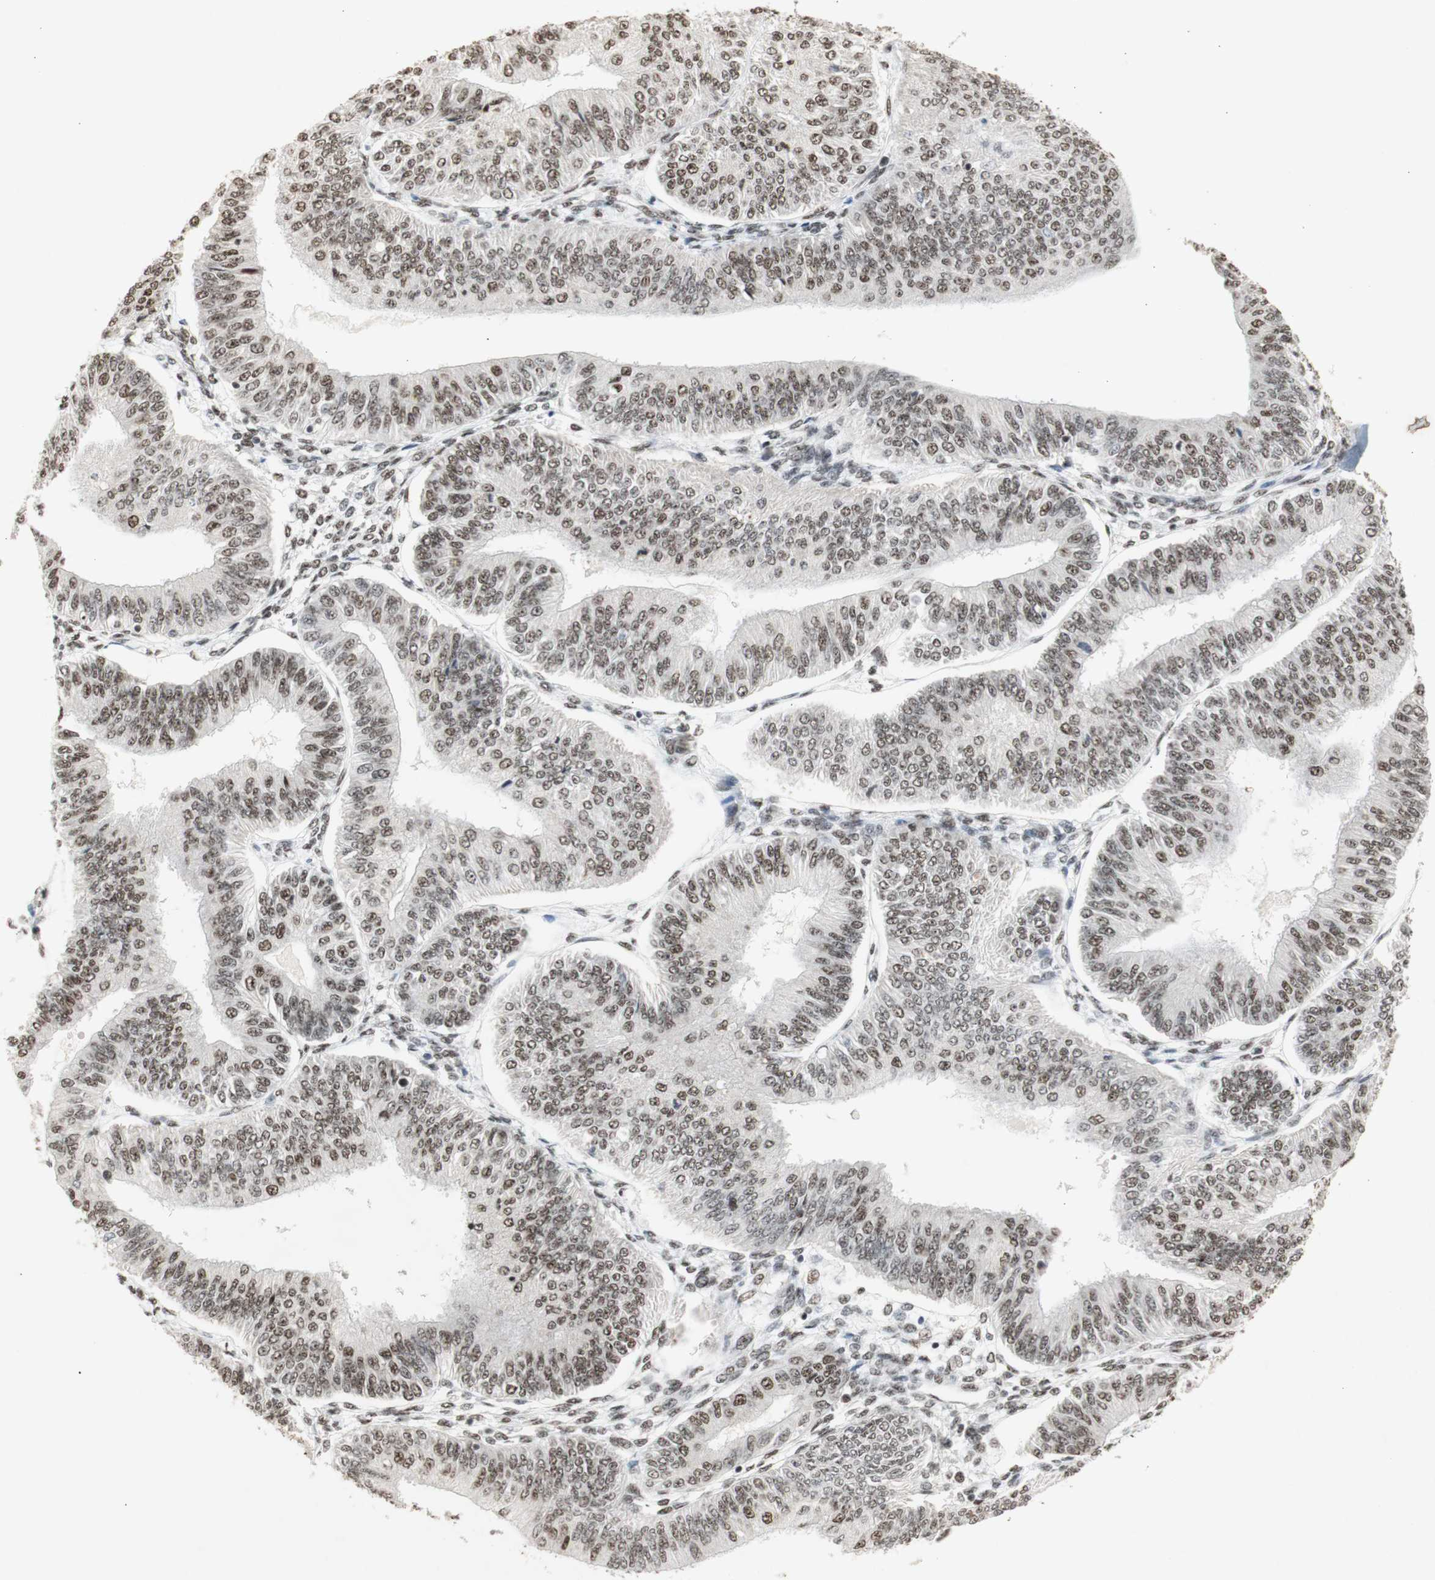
{"staining": {"intensity": "moderate", "quantity": ">75%", "location": "cytoplasmic/membranous"}, "tissue": "endometrial cancer", "cell_type": "Tumor cells", "image_type": "cancer", "snomed": [{"axis": "morphology", "description": "Adenocarcinoma, NOS"}, {"axis": "topography", "description": "Endometrium"}], "caption": "The micrograph demonstrates staining of endometrial adenocarcinoma, revealing moderate cytoplasmic/membranous protein staining (brown color) within tumor cells.", "gene": "SNRPB", "patient": {"sex": "female", "age": 58}}